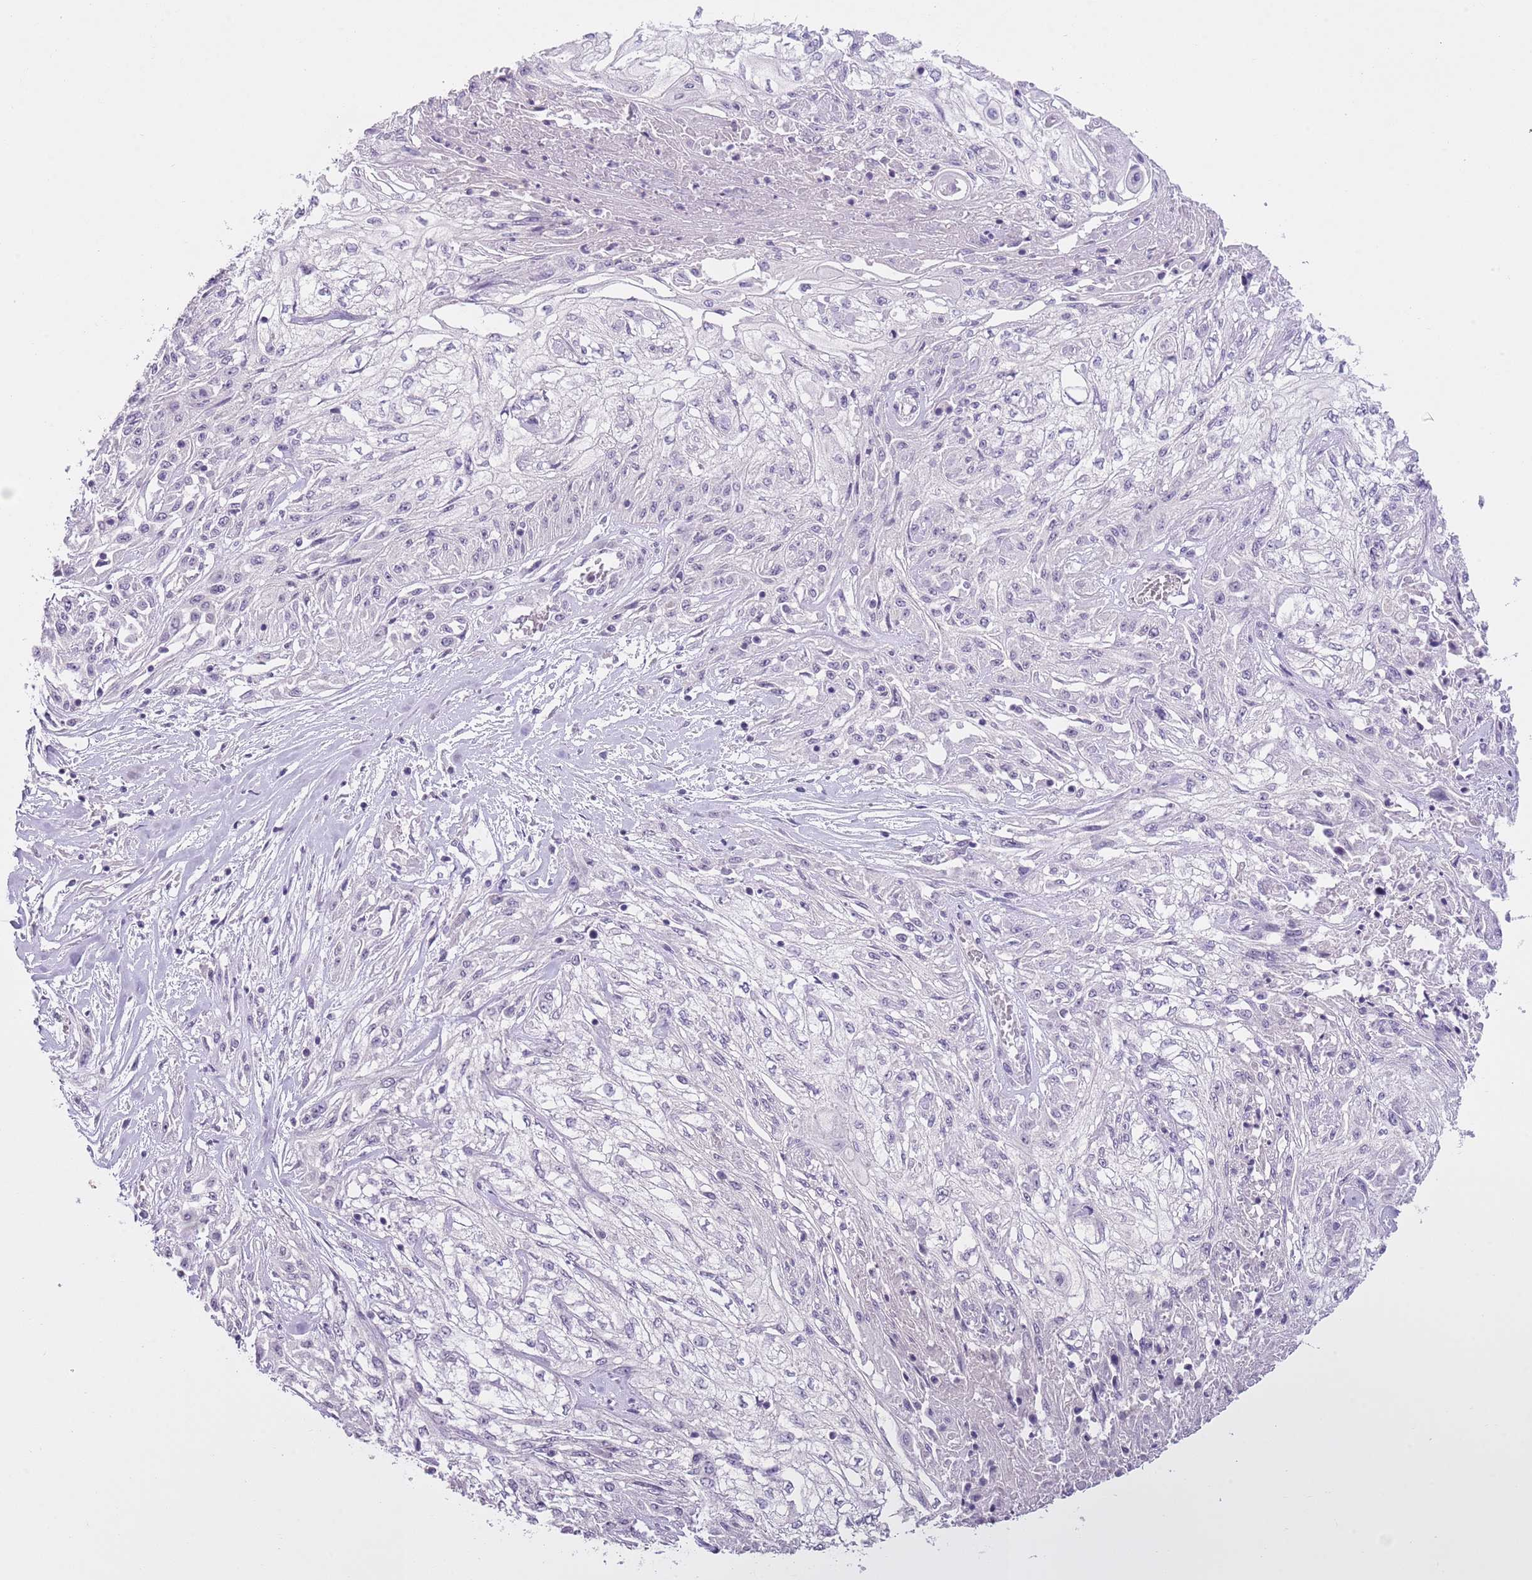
{"staining": {"intensity": "negative", "quantity": "none", "location": "none"}, "tissue": "skin cancer", "cell_type": "Tumor cells", "image_type": "cancer", "snomed": [{"axis": "morphology", "description": "Squamous cell carcinoma, NOS"}, {"axis": "morphology", "description": "Squamous cell carcinoma, metastatic, NOS"}, {"axis": "topography", "description": "Skin"}, {"axis": "topography", "description": "Lymph node"}], "caption": "Immunohistochemistry of skin metastatic squamous cell carcinoma displays no staining in tumor cells.", "gene": "SLC35E3", "patient": {"sex": "male", "age": 75}}